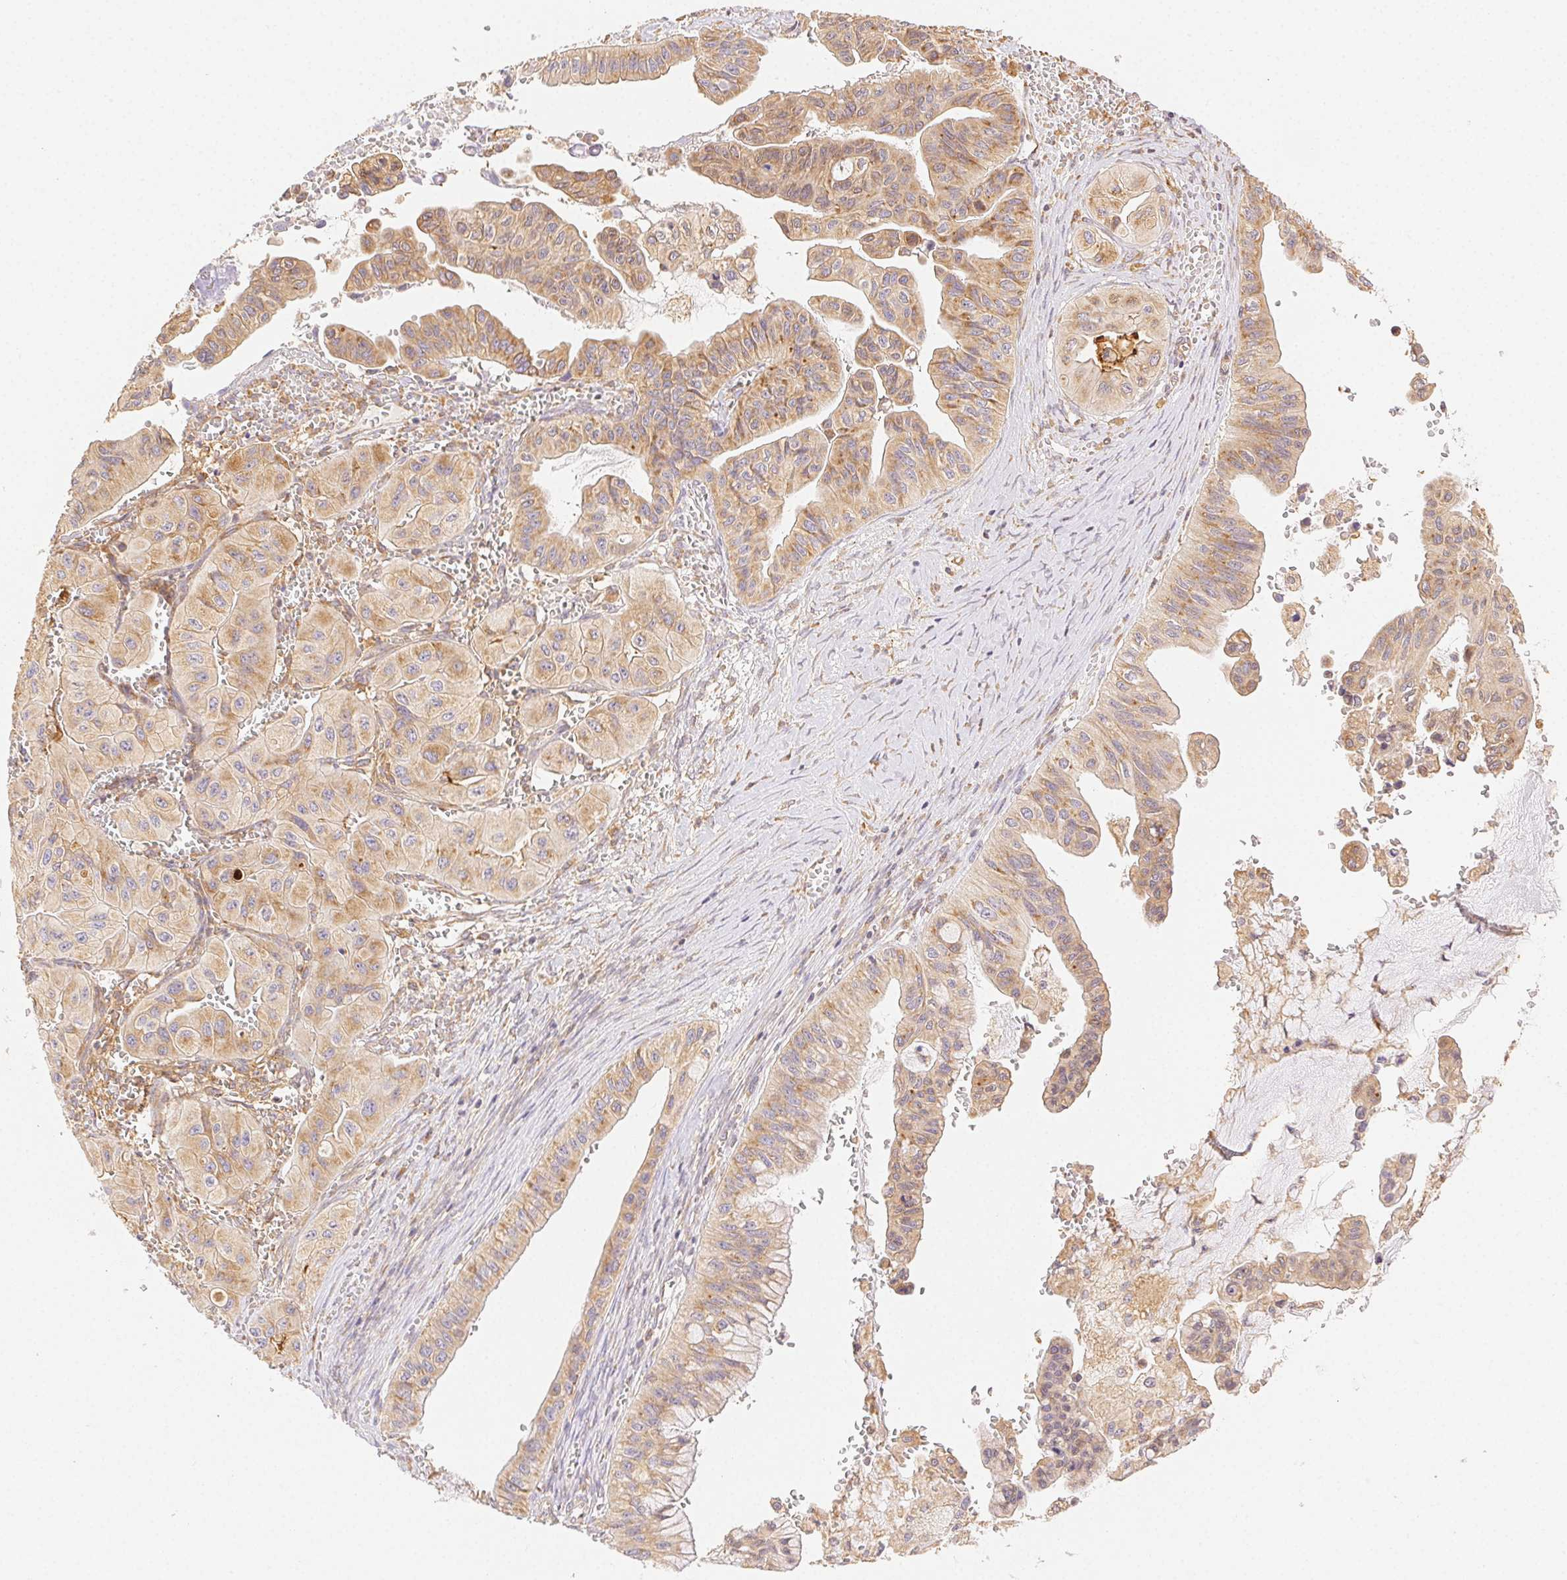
{"staining": {"intensity": "moderate", "quantity": ">75%", "location": "cytoplasmic/membranous"}, "tissue": "ovarian cancer", "cell_type": "Tumor cells", "image_type": "cancer", "snomed": [{"axis": "morphology", "description": "Cystadenocarcinoma, mucinous, NOS"}, {"axis": "topography", "description": "Ovary"}], "caption": "The histopathology image exhibits staining of ovarian cancer (mucinous cystadenocarcinoma), revealing moderate cytoplasmic/membranous protein staining (brown color) within tumor cells.", "gene": "ENTREP1", "patient": {"sex": "female", "age": 72}}